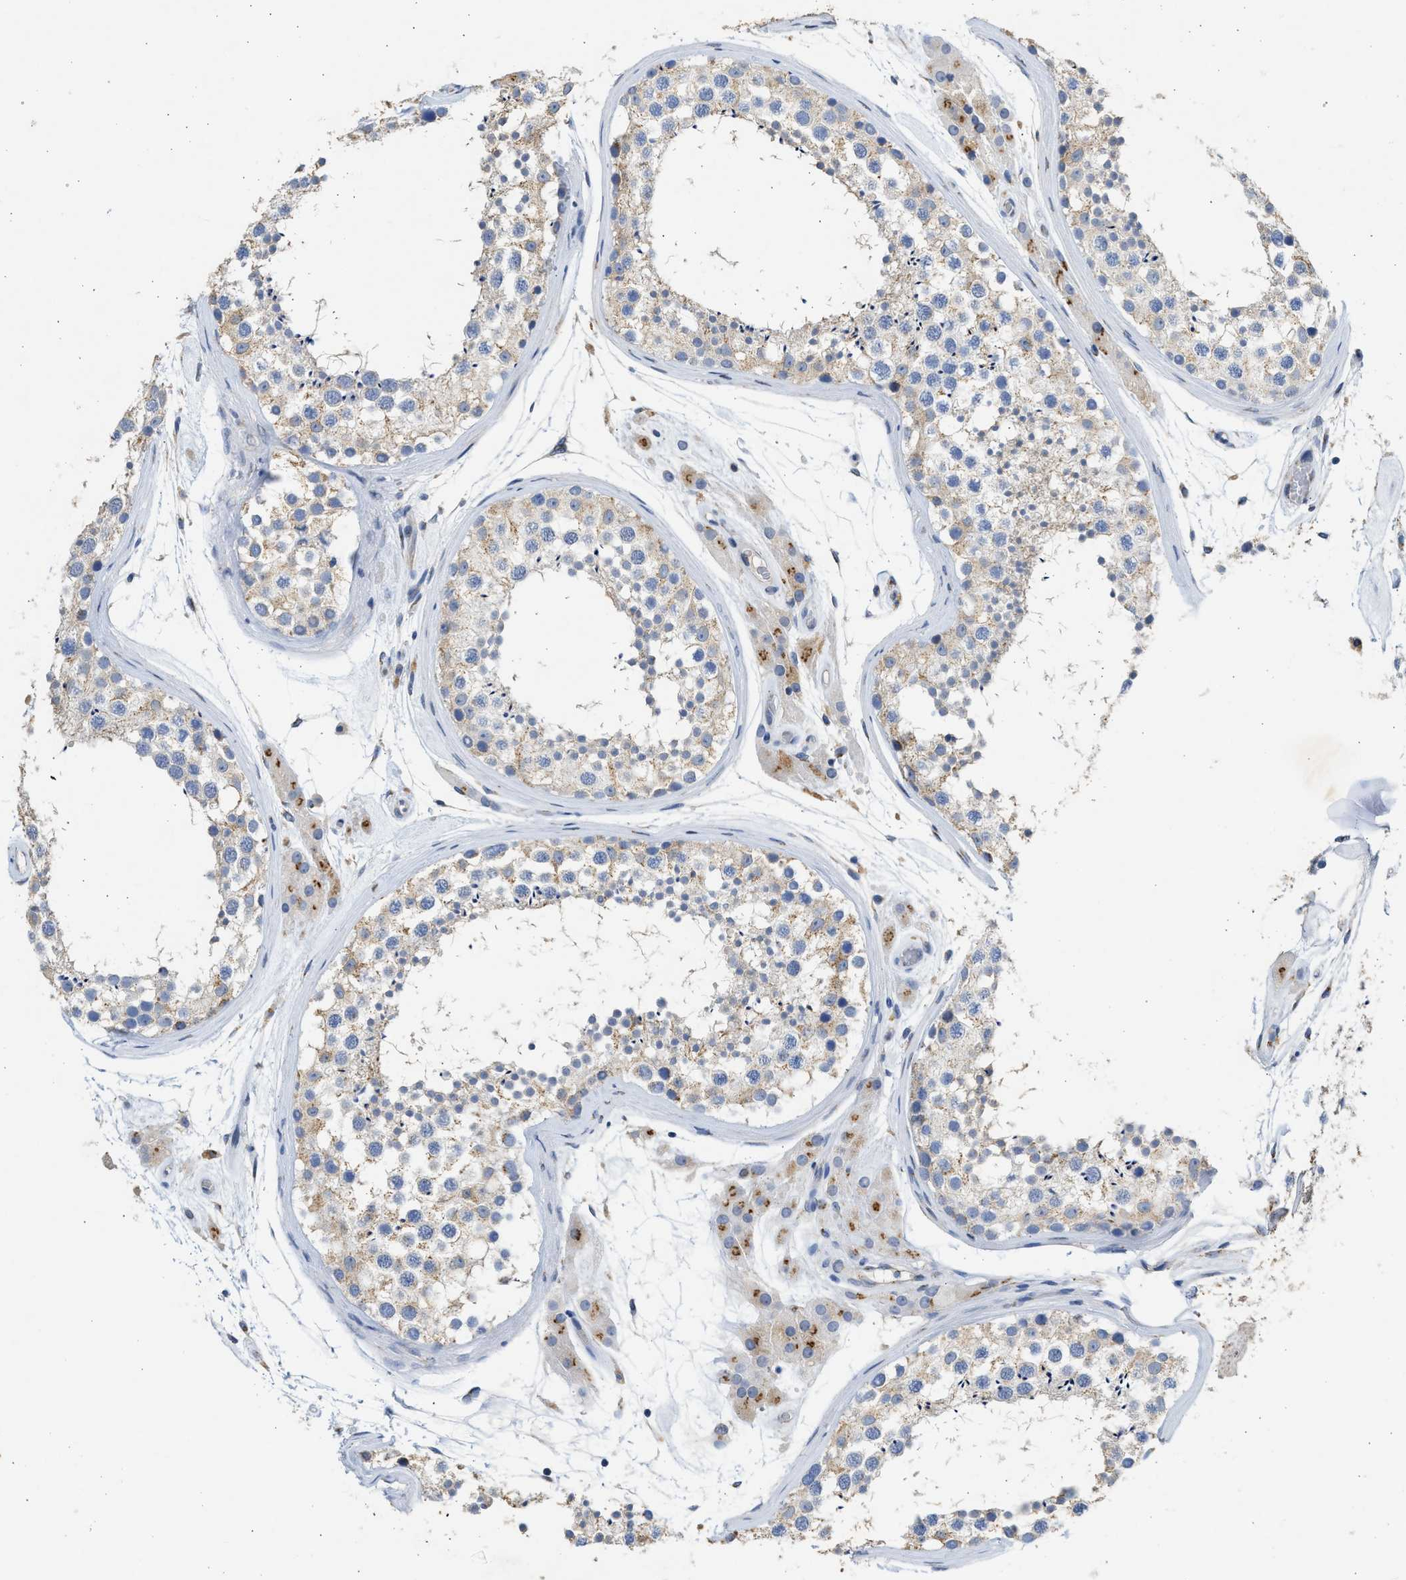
{"staining": {"intensity": "weak", "quantity": "<25%", "location": "cytoplasmic/membranous"}, "tissue": "testis", "cell_type": "Cells in seminiferous ducts", "image_type": "normal", "snomed": [{"axis": "morphology", "description": "Normal tissue, NOS"}, {"axis": "topography", "description": "Testis"}], "caption": "Protein analysis of normal testis shows no significant staining in cells in seminiferous ducts.", "gene": "IPO8", "patient": {"sex": "male", "age": 46}}